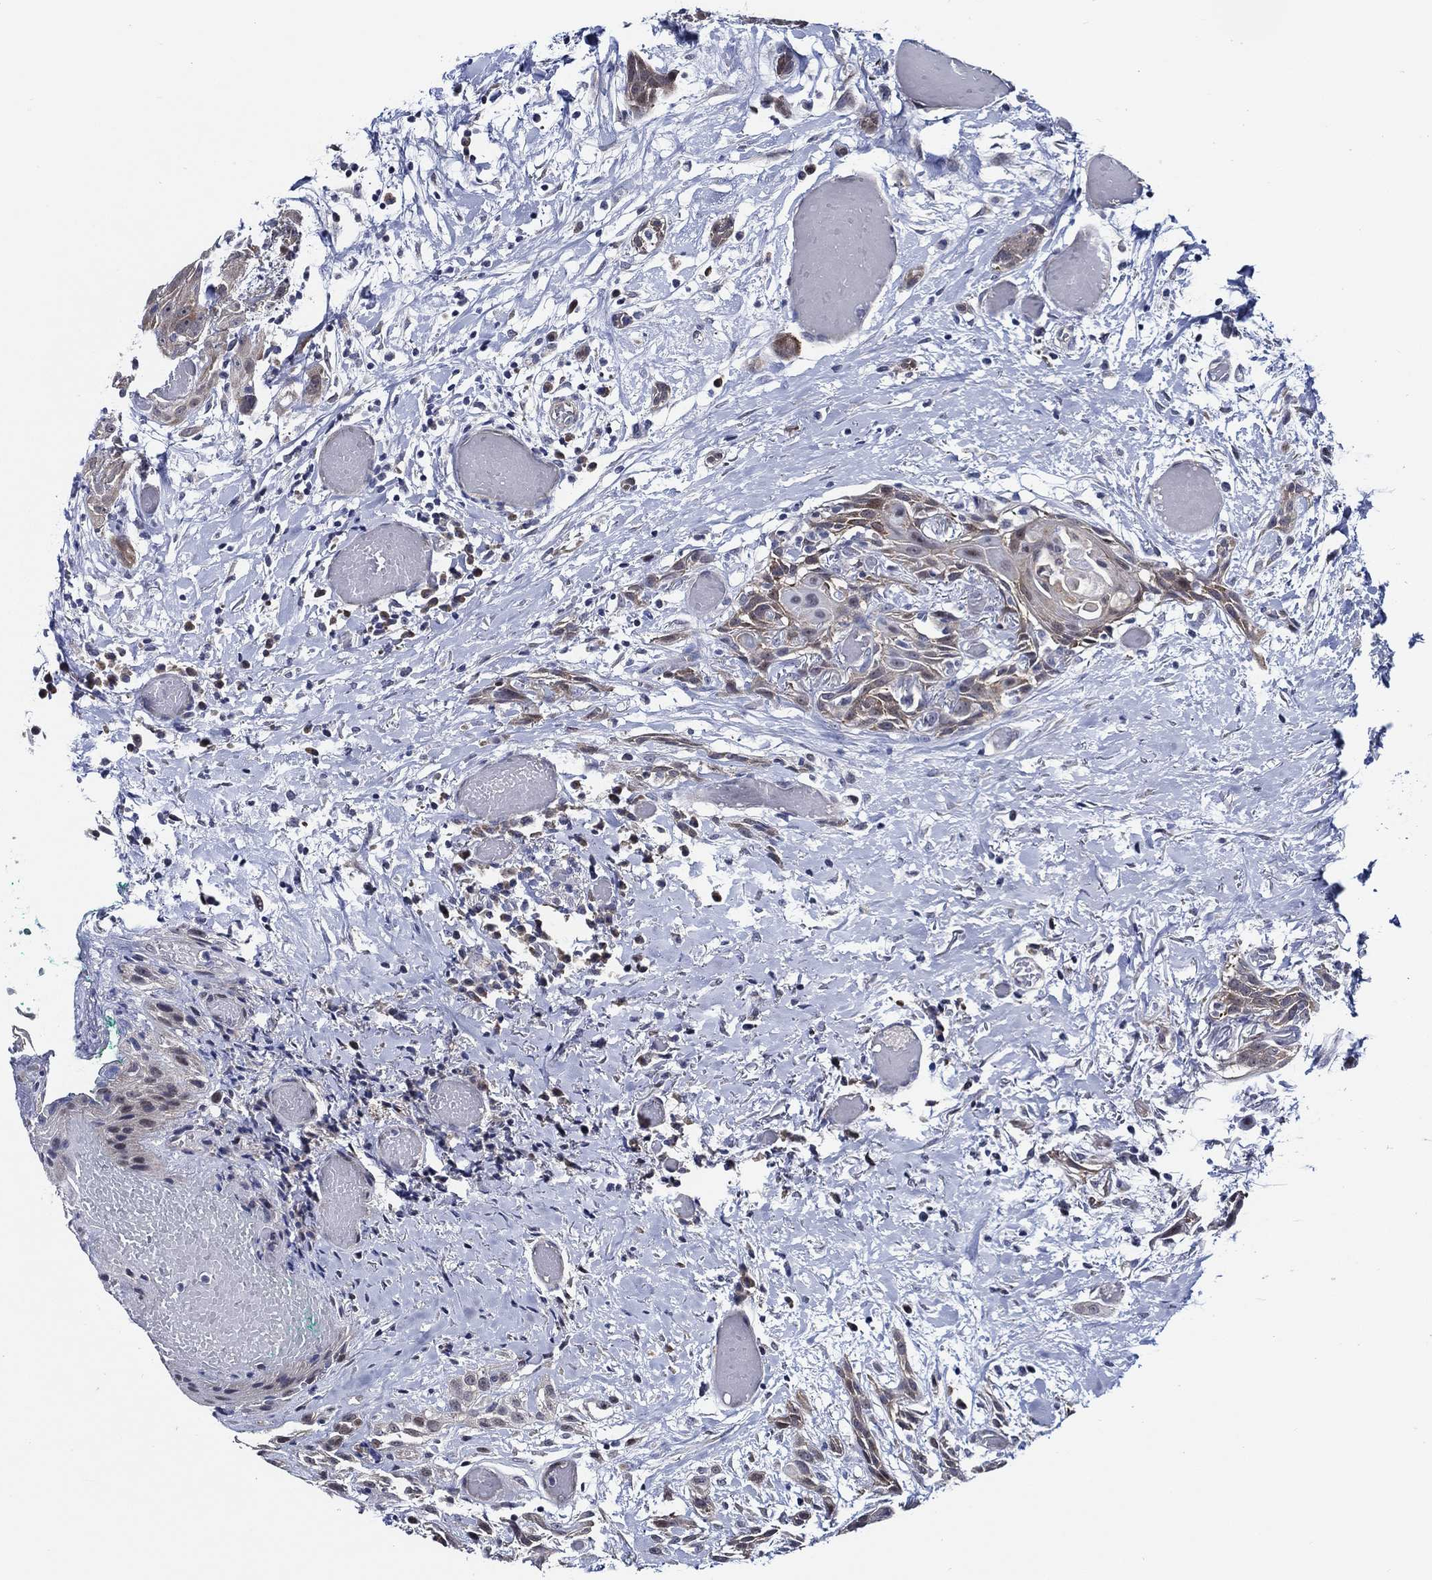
{"staining": {"intensity": "weak", "quantity": "25%-75%", "location": "cytoplasmic/membranous"}, "tissue": "head and neck cancer", "cell_type": "Tumor cells", "image_type": "cancer", "snomed": [{"axis": "morphology", "description": "Normal tissue, NOS"}, {"axis": "morphology", "description": "Squamous cell carcinoma, NOS"}, {"axis": "topography", "description": "Oral tissue"}, {"axis": "topography", "description": "Salivary gland"}, {"axis": "topography", "description": "Head-Neck"}], "caption": "Tumor cells display low levels of weak cytoplasmic/membranous expression in approximately 25%-75% of cells in human head and neck cancer (squamous cell carcinoma).", "gene": "C8orf48", "patient": {"sex": "female", "age": 62}}